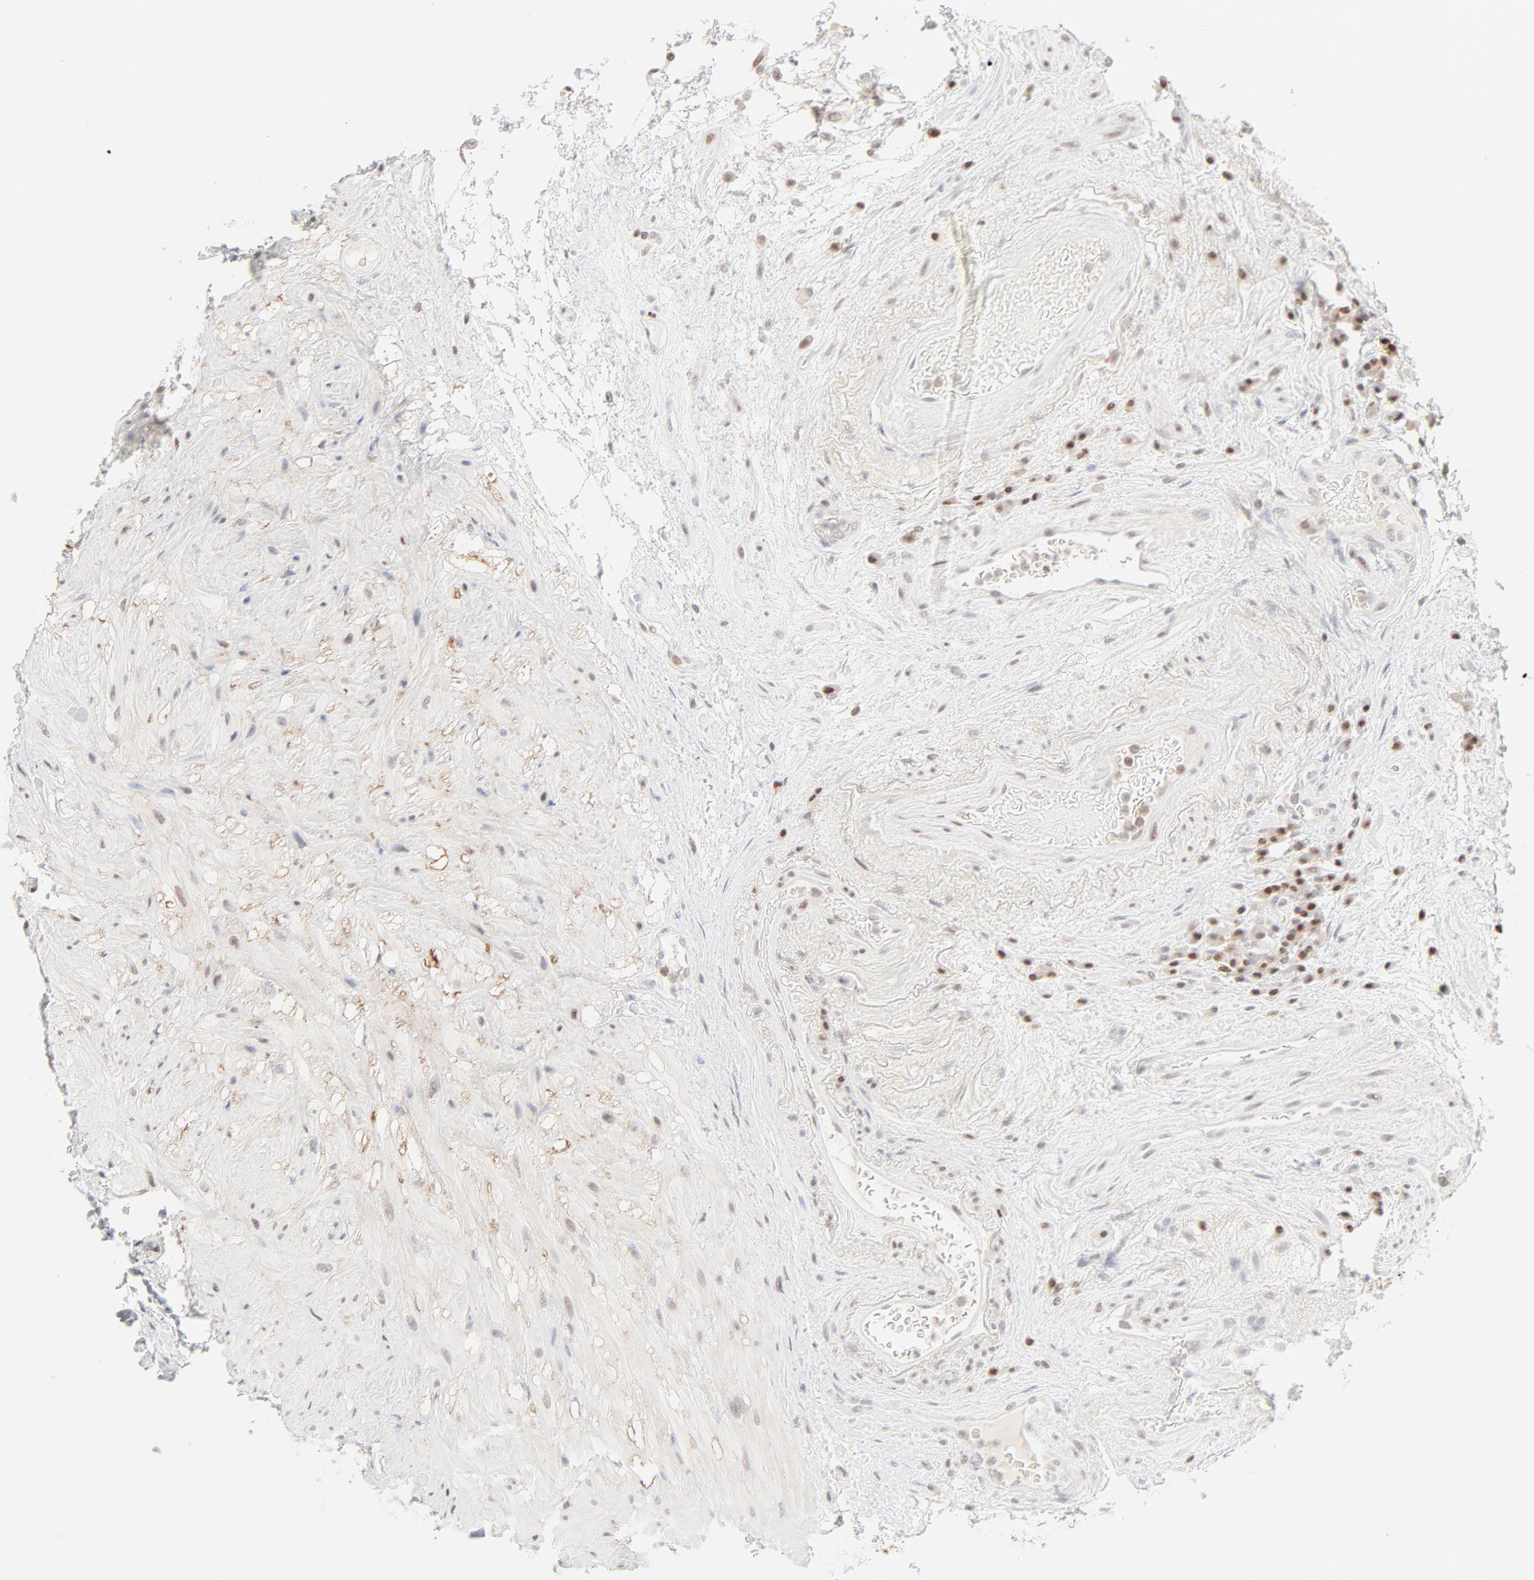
{"staining": {"intensity": "weak", "quantity": "<25%", "location": "nuclear"}, "tissue": "seminal vesicle", "cell_type": "Glandular cells", "image_type": "normal", "snomed": [{"axis": "morphology", "description": "Normal tissue, NOS"}, {"axis": "topography", "description": "Seminal veicle"}], "caption": "Immunohistochemistry (IHC) micrograph of normal seminal vesicle: seminal vesicle stained with DAB shows no significant protein positivity in glandular cells. Nuclei are stained in blue.", "gene": "PRKCB", "patient": {"sex": "male", "age": 61}}